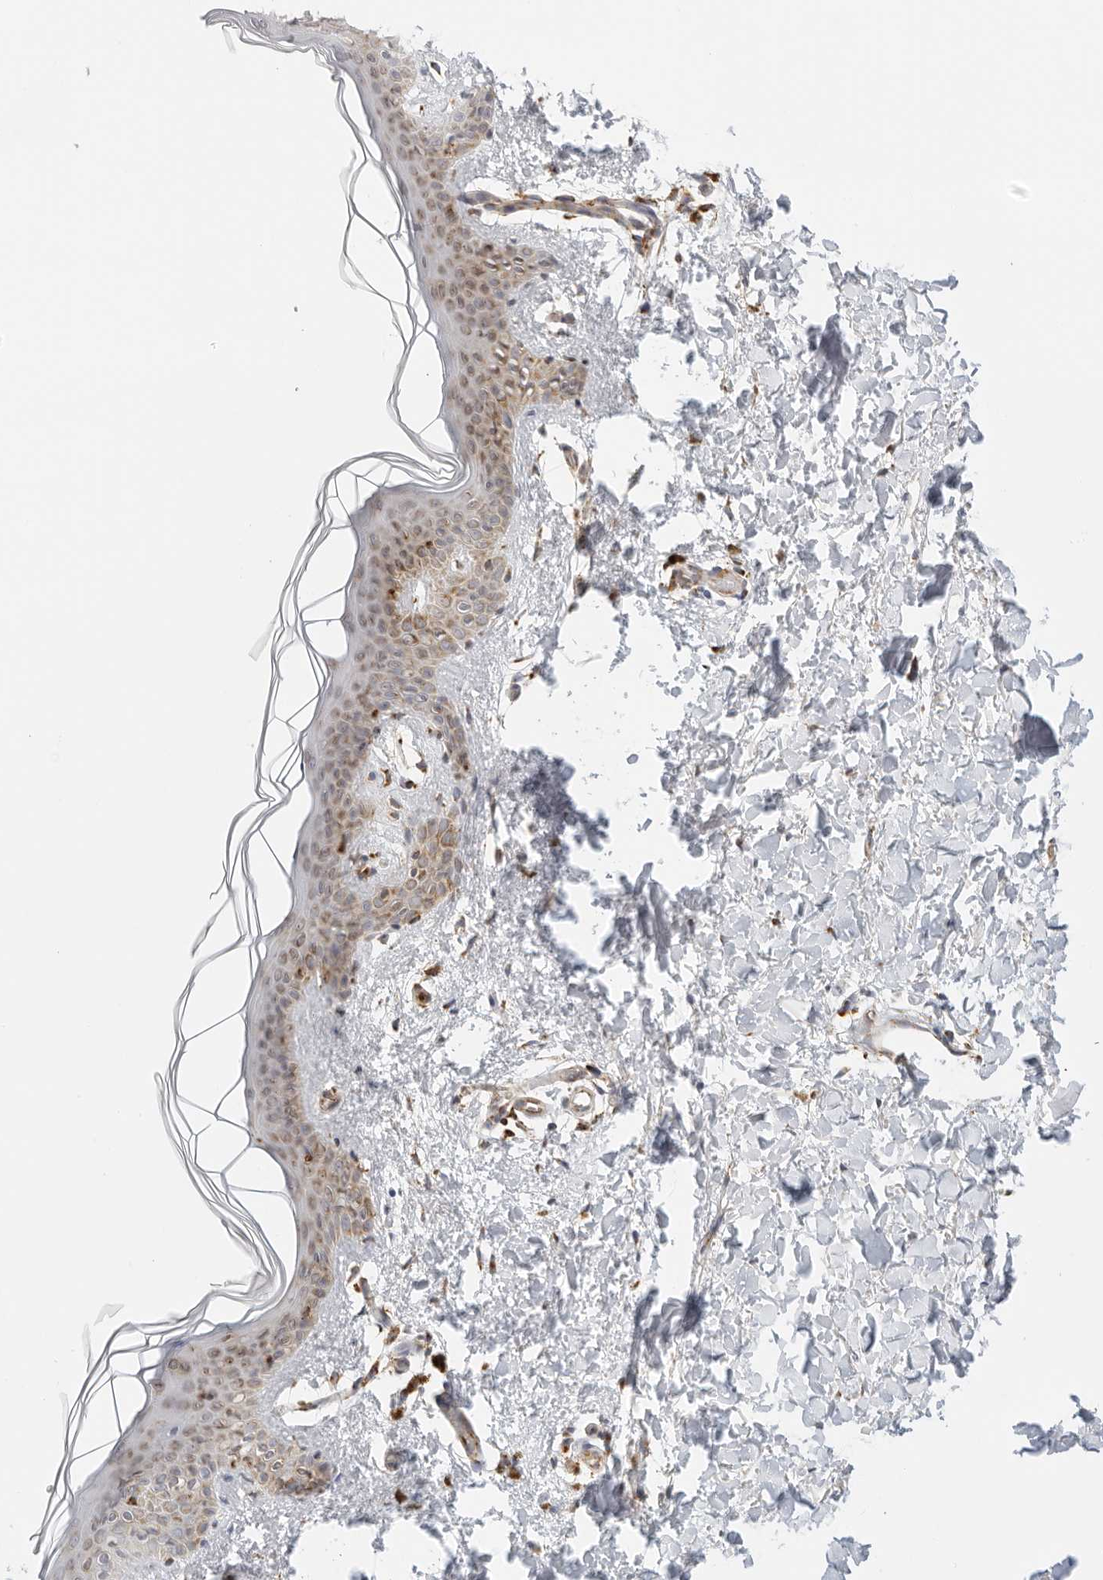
{"staining": {"intensity": "weak", "quantity": ">75%", "location": "cytoplasmic/membranous"}, "tissue": "skin", "cell_type": "Fibroblasts", "image_type": "normal", "snomed": [{"axis": "morphology", "description": "Normal tissue, NOS"}, {"axis": "topography", "description": "Skin"}], "caption": "Fibroblasts show low levels of weak cytoplasmic/membranous staining in approximately >75% of cells in benign human skin.", "gene": "RC3H1", "patient": {"sex": "female", "age": 46}}